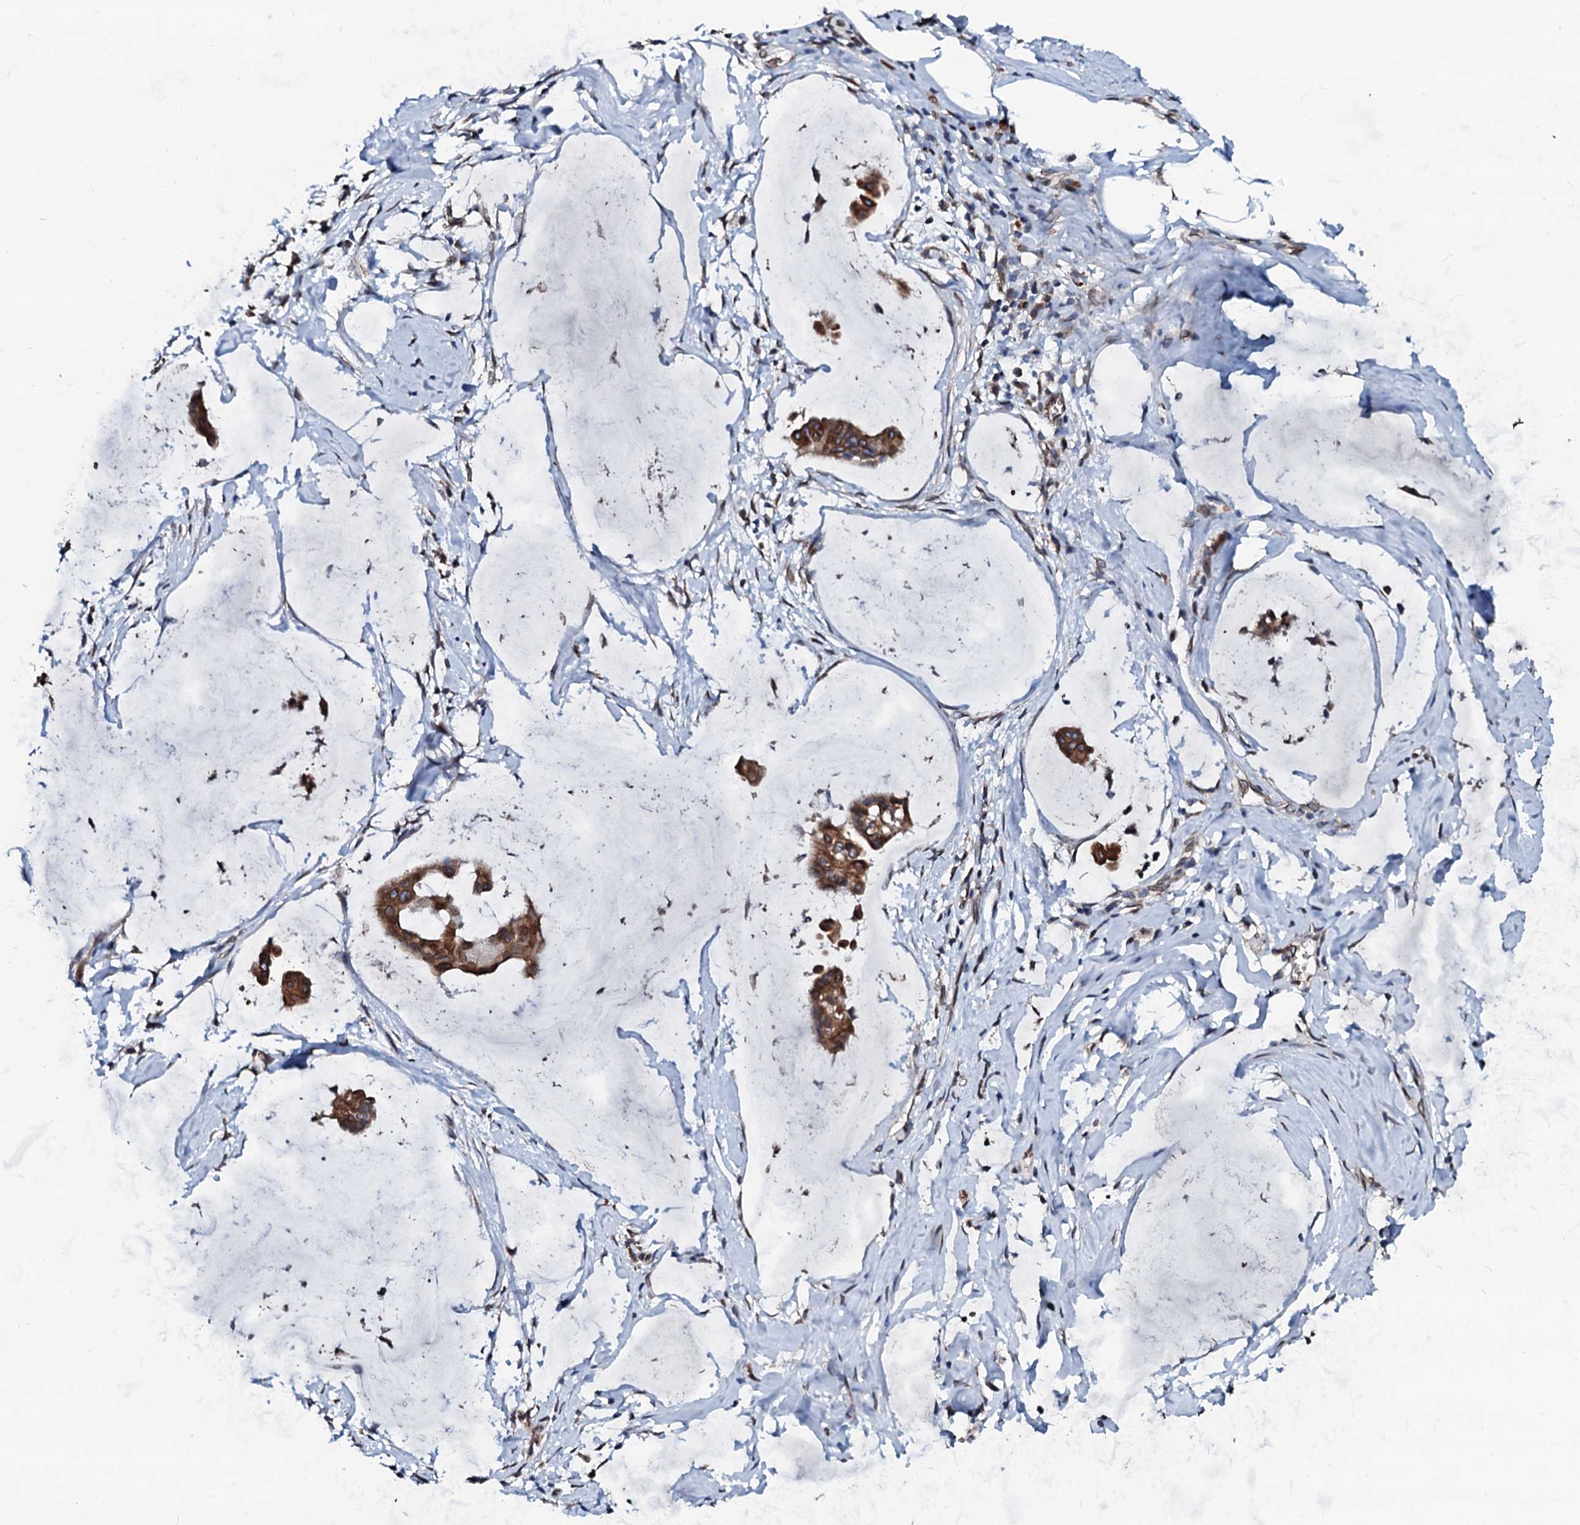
{"staining": {"intensity": "moderate", "quantity": ">75%", "location": "cytoplasmic/membranous,nuclear"}, "tissue": "ovarian cancer", "cell_type": "Tumor cells", "image_type": "cancer", "snomed": [{"axis": "morphology", "description": "Cystadenocarcinoma, mucinous, NOS"}, {"axis": "topography", "description": "Ovary"}], "caption": "Immunohistochemistry (IHC) (DAB) staining of human ovarian cancer (mucinous cystadenocarcinoma) demonstrates moderate cytoplasmic/membranous and nuclear protein staining in about >75% of tumor cells.", "gene": "NRP2", "patient": {"sex": "female", "age": 73}}